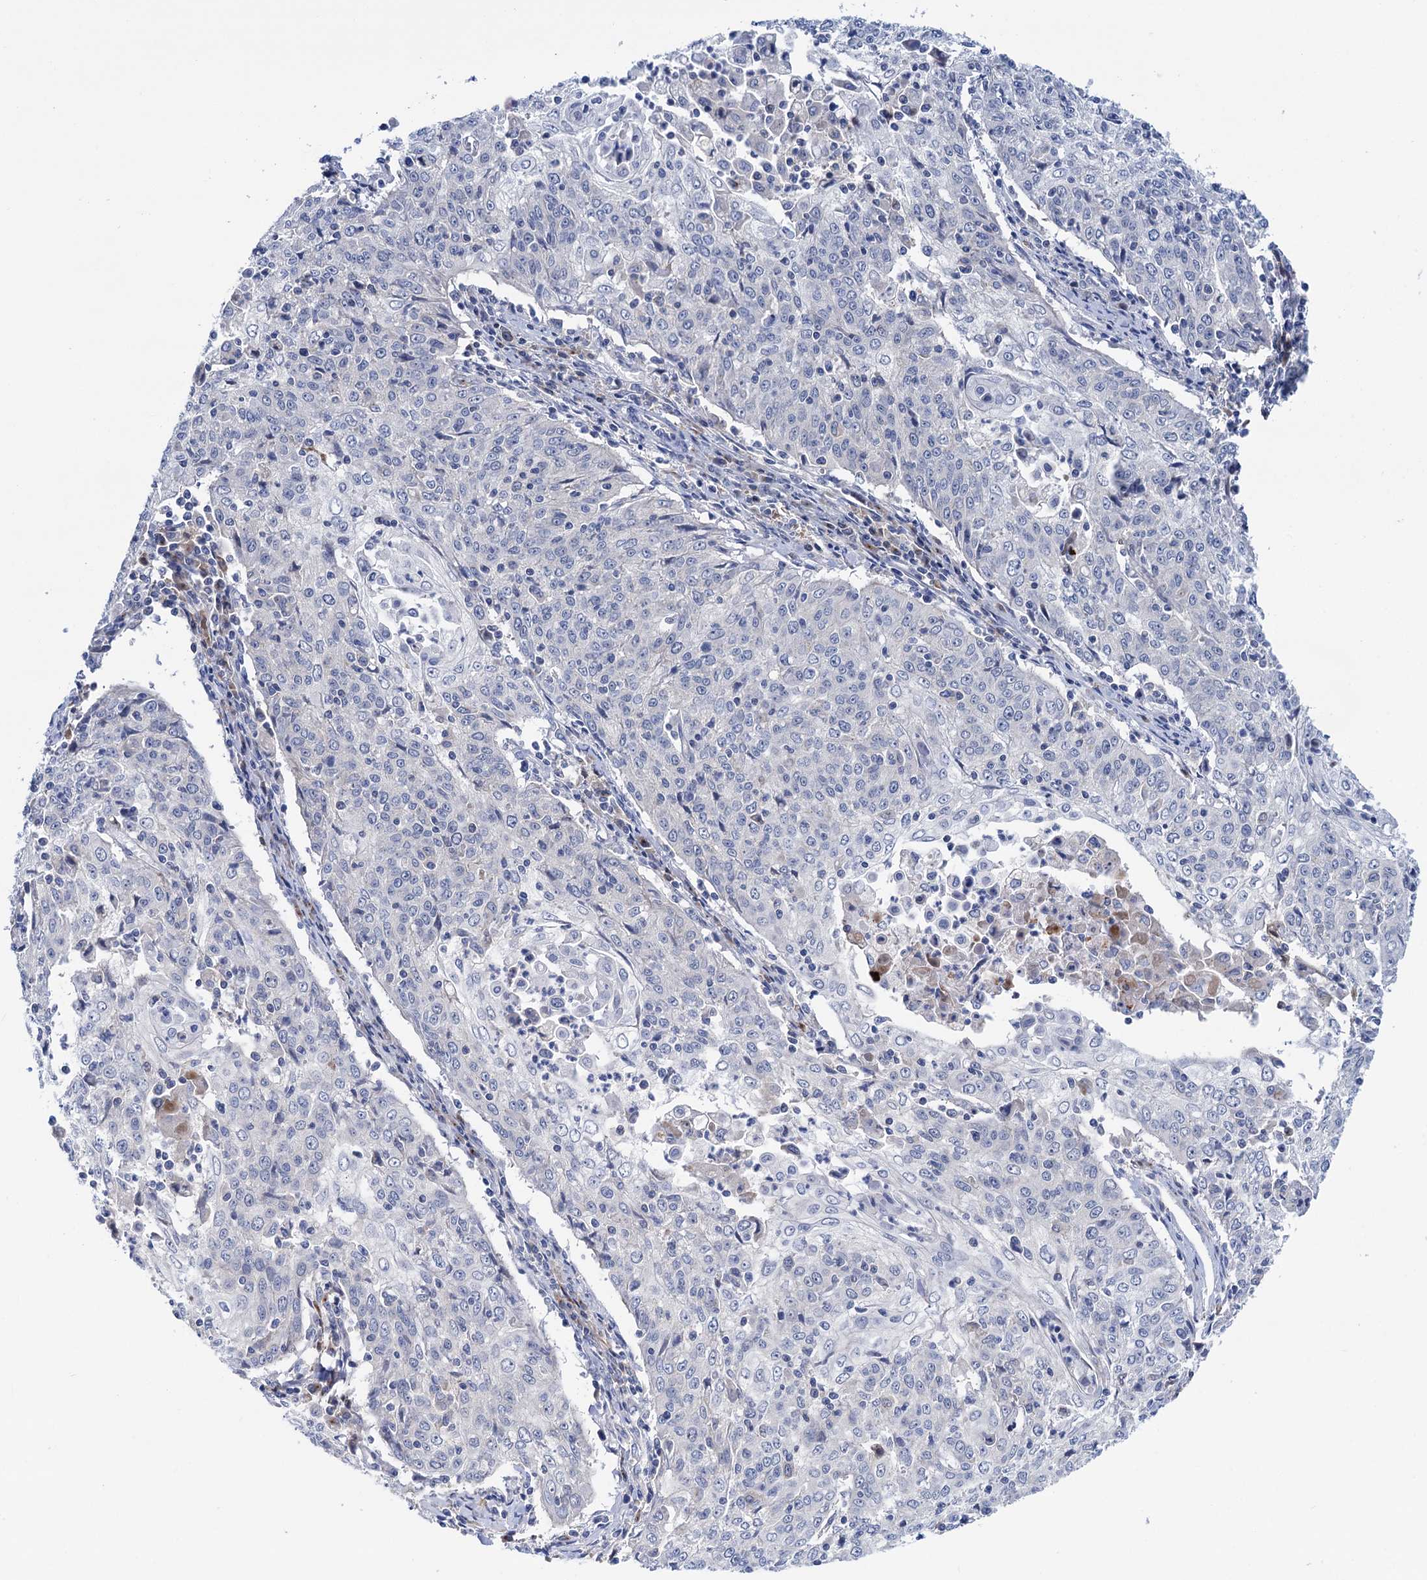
{"staining": {"intensity": "negative", "quantity": "none", "location": "none"}, "tissue": "cervical cancer", "cell_type": "Tumor cells", "image_type": "cancer", "snomed": [{"axis": "morphology", "description": "Squamous cell carcinoma, NOS"}, {"axis": "topography", "description": "Cervix"}], "caption": "An immunohistochemistry image of cervical squamous cell carcinoma is shown. There is no staining in tumor cells of cervical squamous cell carcinoma. (Stains: DAB IHC with hematoxylin counter stain, Microscopy: brightfield microscopy at high magnification).", "gene": "ZNRD2", "patient": {"sex": "female", "age": 48}}